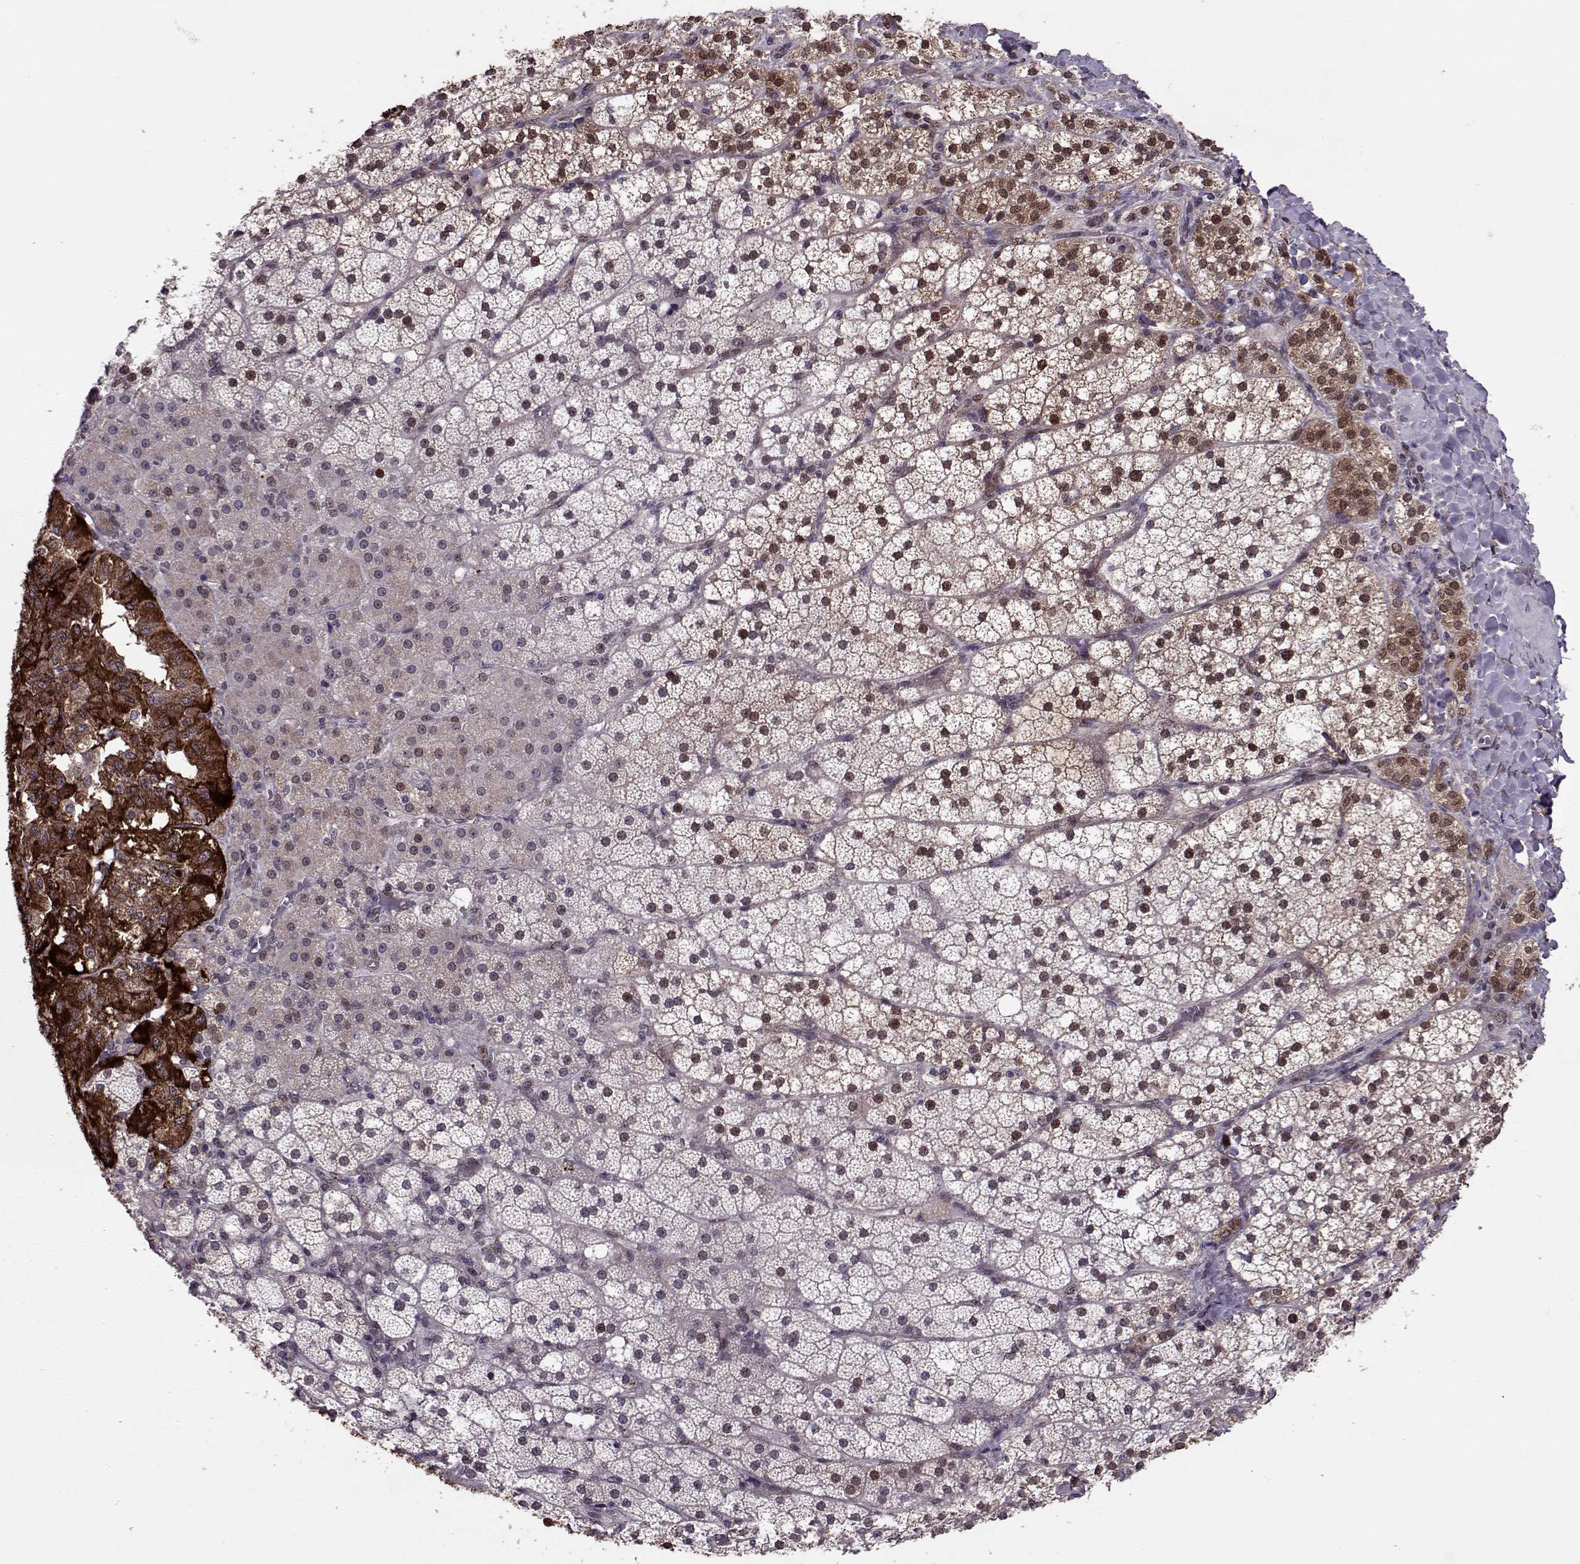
{"staining": {"intensity": "strong", "quantity": "25%-75%", "location": "cytoplasmic/membranous,nuclear"}, "tissue": "adrenal gland", "cell_type": "Glandular cells", "image_type": "normal", "snomed": [{"axis": "morphology", "description": "Normal tissue, NOS"}, {"axis": "topography", "description": "Adrenal gland"}], "caption": "DAB (3,3'-diaminobenzidine) immunohistochemical staining of benign human adrenal gland demonstrates strong cytoplasmic/membranous,nuclear protein staining in about 25%-75% of glandular cells. The staining is performed using DAB brown chromogen to label protein expression. The nuclei are counter-stained blue using hematoxylin.", "gene": "CDK4", "patient": {"sex": "male", "age": 53}}